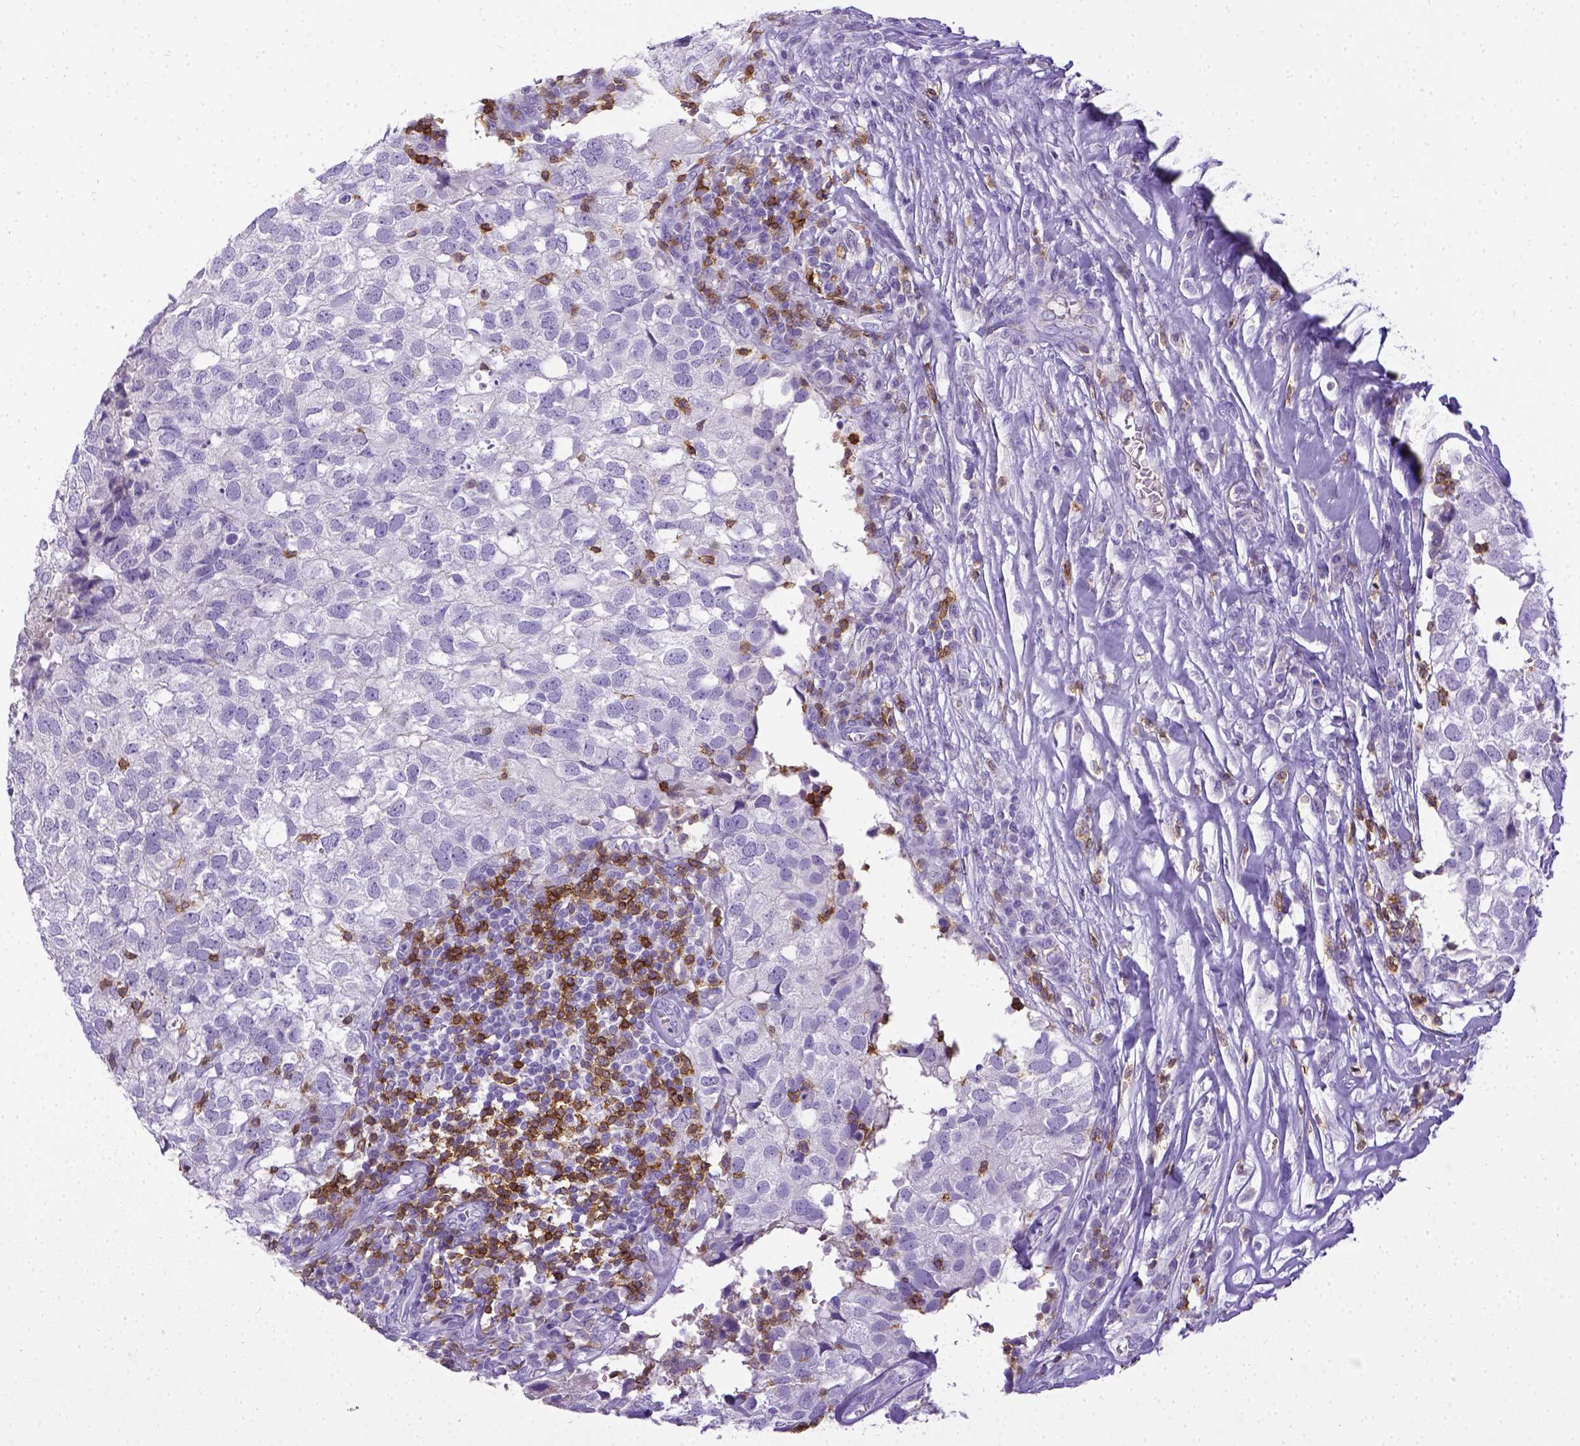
{"staining": {"intensity": "negative", "quantity": "none", "location": "none"}, "tissue": "breast cancer", "cell_type": "Tumor cells", "image_type": "cancer", "snomed": [{"axis": "morphology", "description": "Duct carcinoma"}, {"axis": "topography", "description": "Breast"}], "caption": "Tumor cells show no significant protein expression in breast cancer (intraductal carcinoma). (Immunohistochemistry (ihc), brightfield microscopy, high magnification).", "gene": "CD3E", "patient": {"sex": "female", "age": 30}}